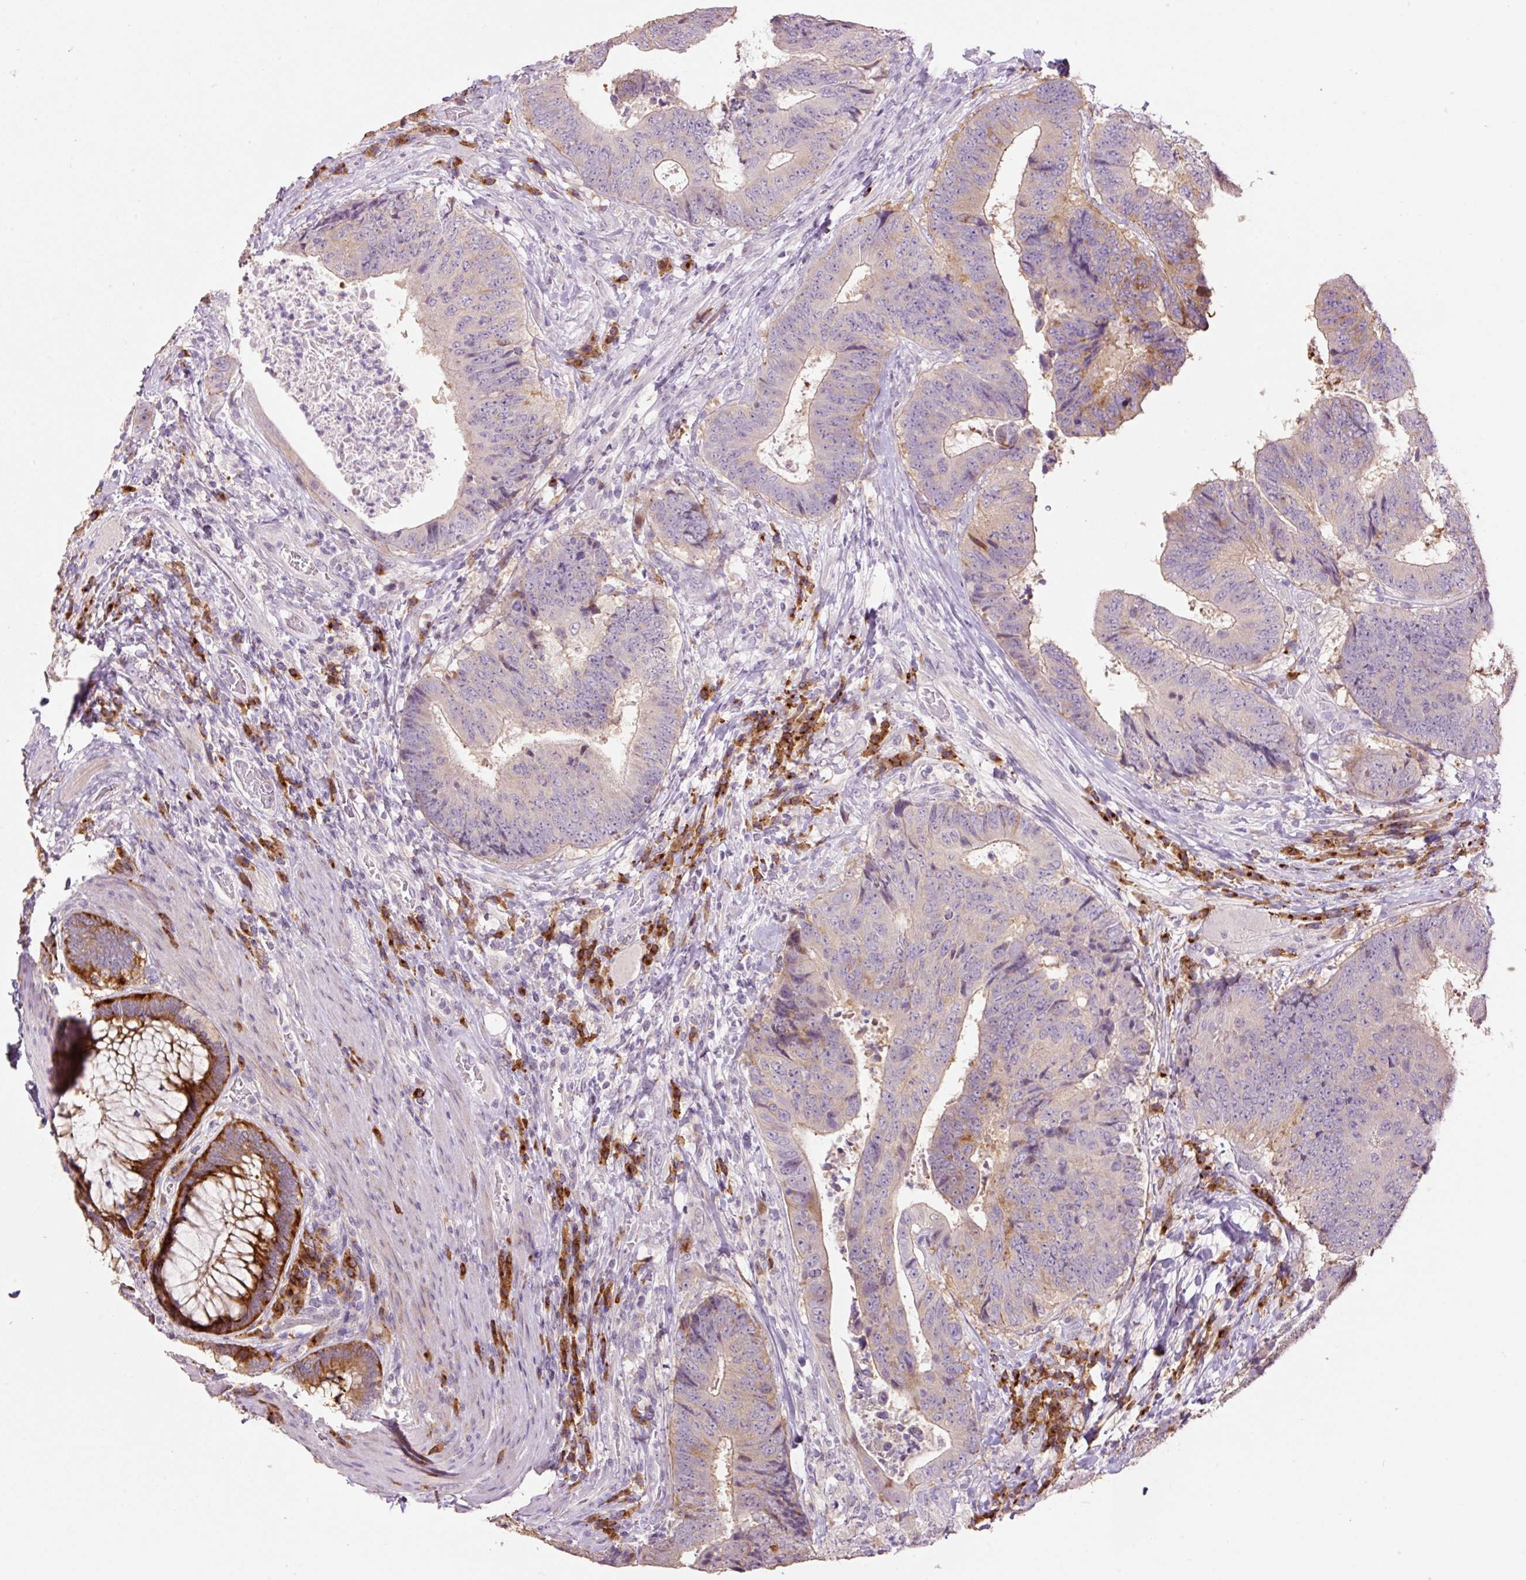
{"staining": {"intensity": "moderate", "quantity": "<25%", "location": "cytoplasmic/membranous"}, "tissue": "colorectal cancer", "cell_type": "Tumor cells", "image_type": "cancer", "snomed": [{"axis": "morphology", "description": "Adenocarcinoma, NOS"}, {"axis": "topography", "description": "Rectum"}], "caption": "Moderate cytoplasmic/membranous staining for a protein is seen in approximately <25% of tumor cells of colorectal adenocarcinoma using immunohistochemistry (IHC).", "gene": "HAX1", "patient": {"sex": "male", "age": 72}}